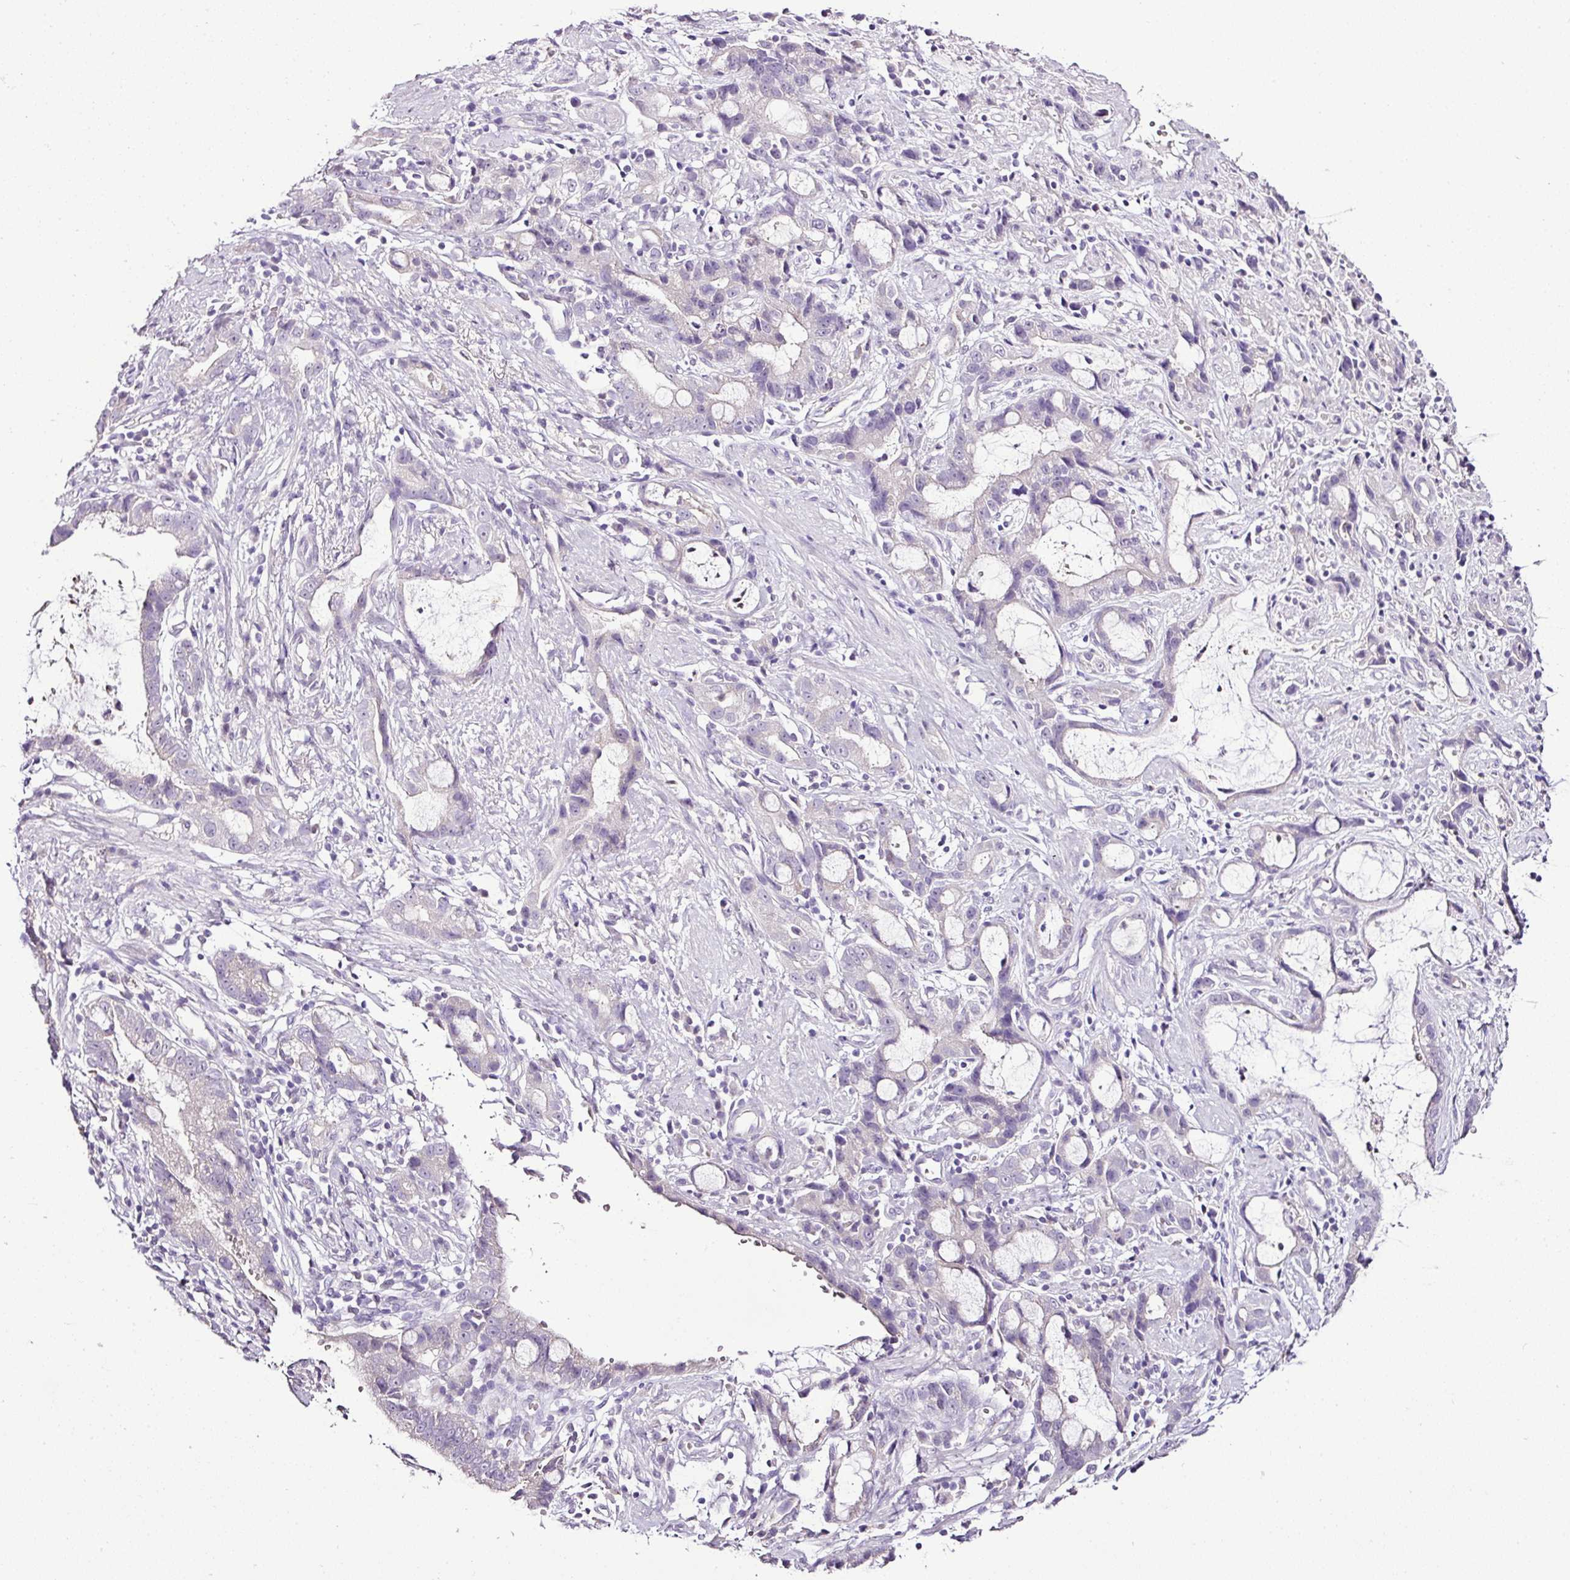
{"staining": {"intensity": "negative", "quantity": "none", "location": "none"}, "tissue": "stomach cancer", "cell_type": "Tumor cells", "image_type": "cancer", "snomed": [{"axis": "morphology", "description": "Adenocarcinoma, NOS"}, {"axis": "topography", "description": "Stomach"}], "caption": "Tumor cells show no significant protein positivity in stomach cancer.", "gene": "ESR1", "patient": {"sex": "male", "age": 55}}